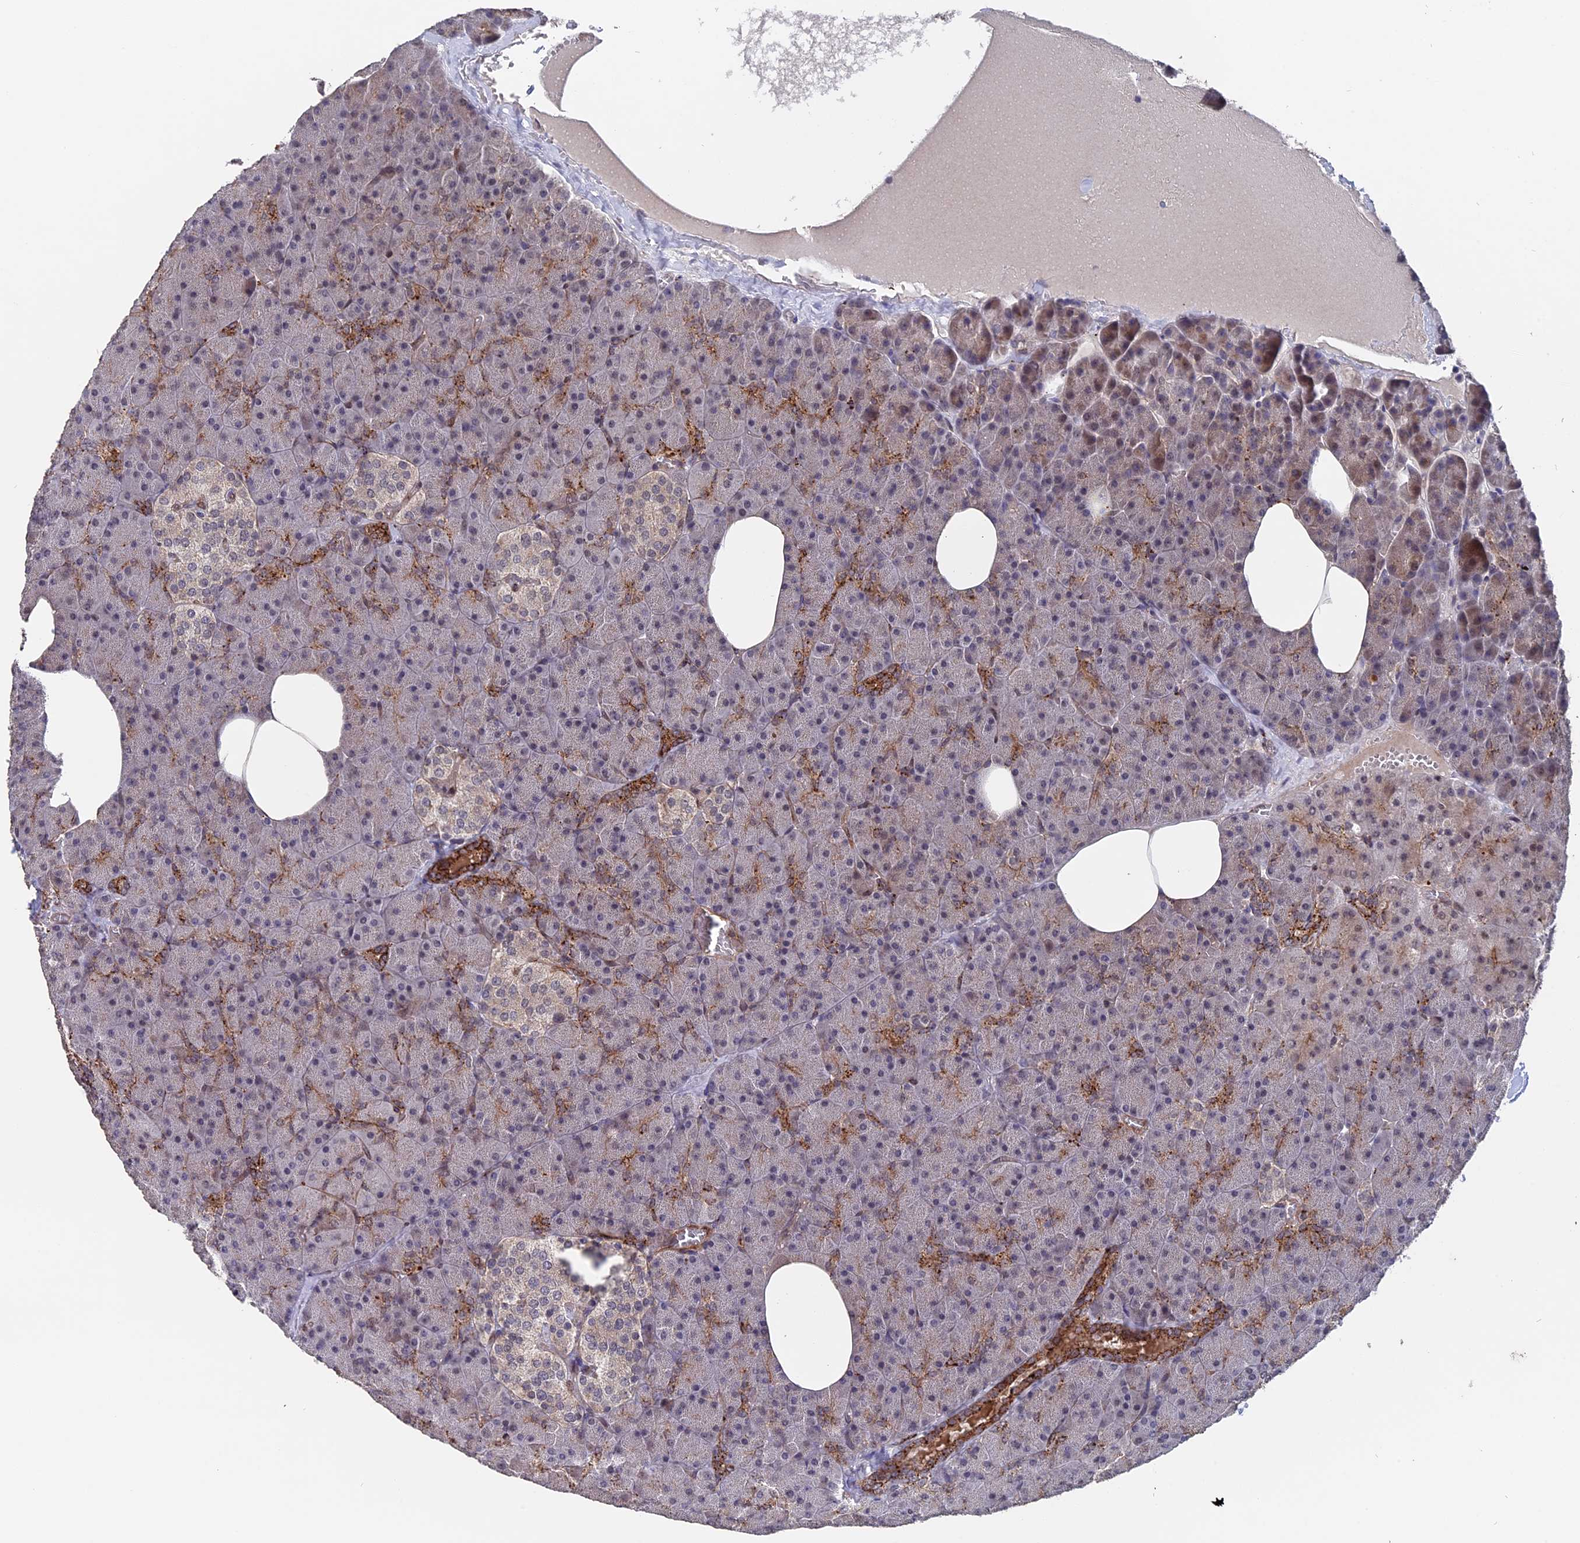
{"staining": {"intensity": "strong", "quantity": "<25%", "location": "cytoplasmic/membranous"}, "tissue": "pancreas", "cell_type": "Exocrine glandular cells", "image_type": "normal", "snomed": [{"axis": "morphology", "description": "Normal tissue, NOS"}, {"axis": "morphology", "description": "Carcinoid, malignant, NOS"}, {"axis": "topography", "description": "Pancreas"}], "caption": "A histopathology image of pancreas stained for a protein shows strong cytoplasmic/membranous brown staining in exocrine glandular cells. (DAB IHC, brown staining for protein, blue staining for nuclei).", "gene": "NOSIP", "patient": {"sex": "female", "age": 35}}